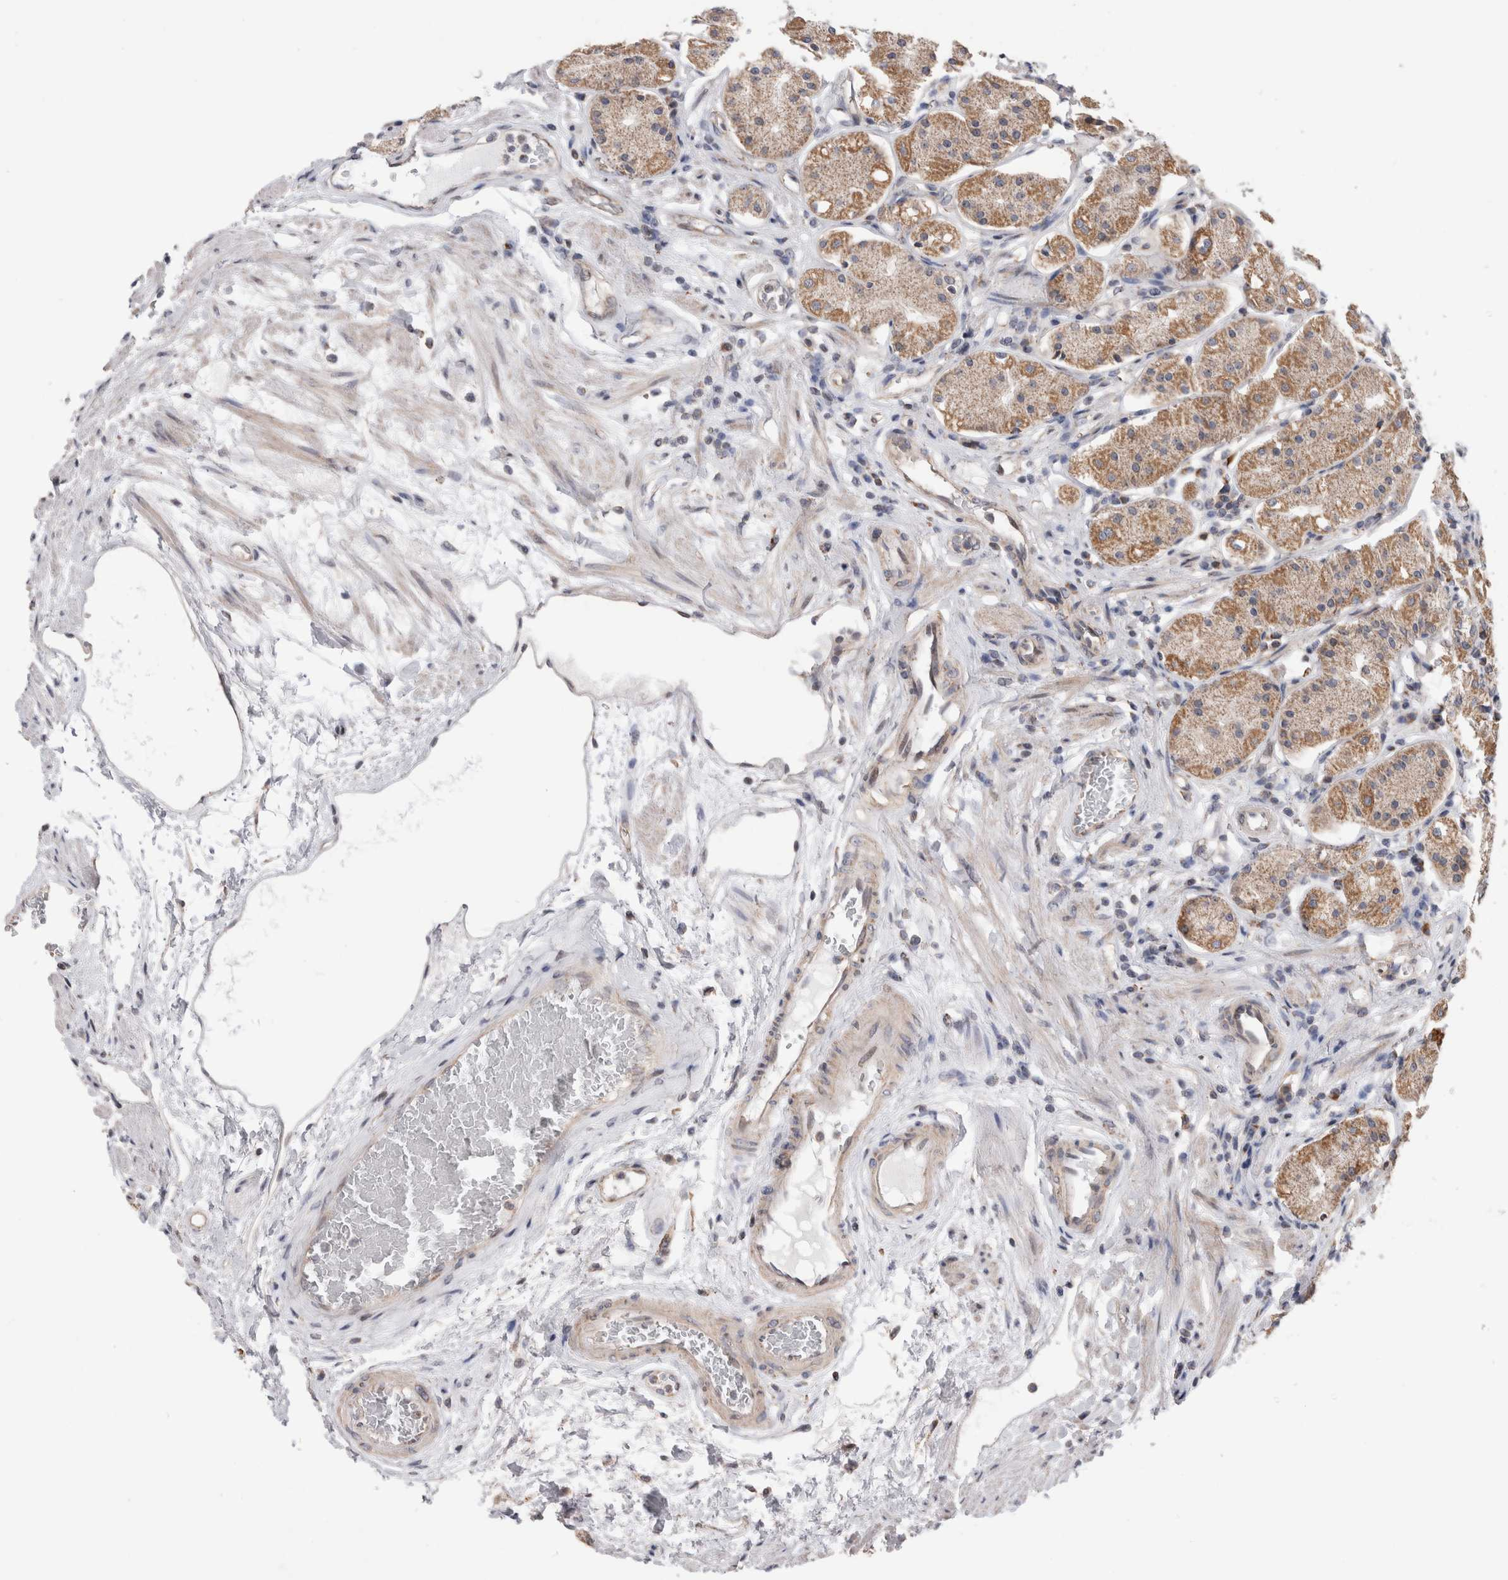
{"staining": {"intensity": "moderate", "quantity": ">75%", "location": "cytoplasmic/membranous"}, "tissue": "stomach", "cell_type": "Glandular cells", "image_type": "normal", "snomed": [{"axis": "morphology", "description": "Normal tissue, NOS"}, {"axis": "topography", "description": "Stomach"}, {"axis": "topography", "description": "Stomach, lower"}], "caption": "Moderate cytoplasmic/membranous protein positivity is appreciated in about >75% of glandular cells in stomach.", "gene": "MRPL37", "patient": {"sex": "female", "age": 56}}